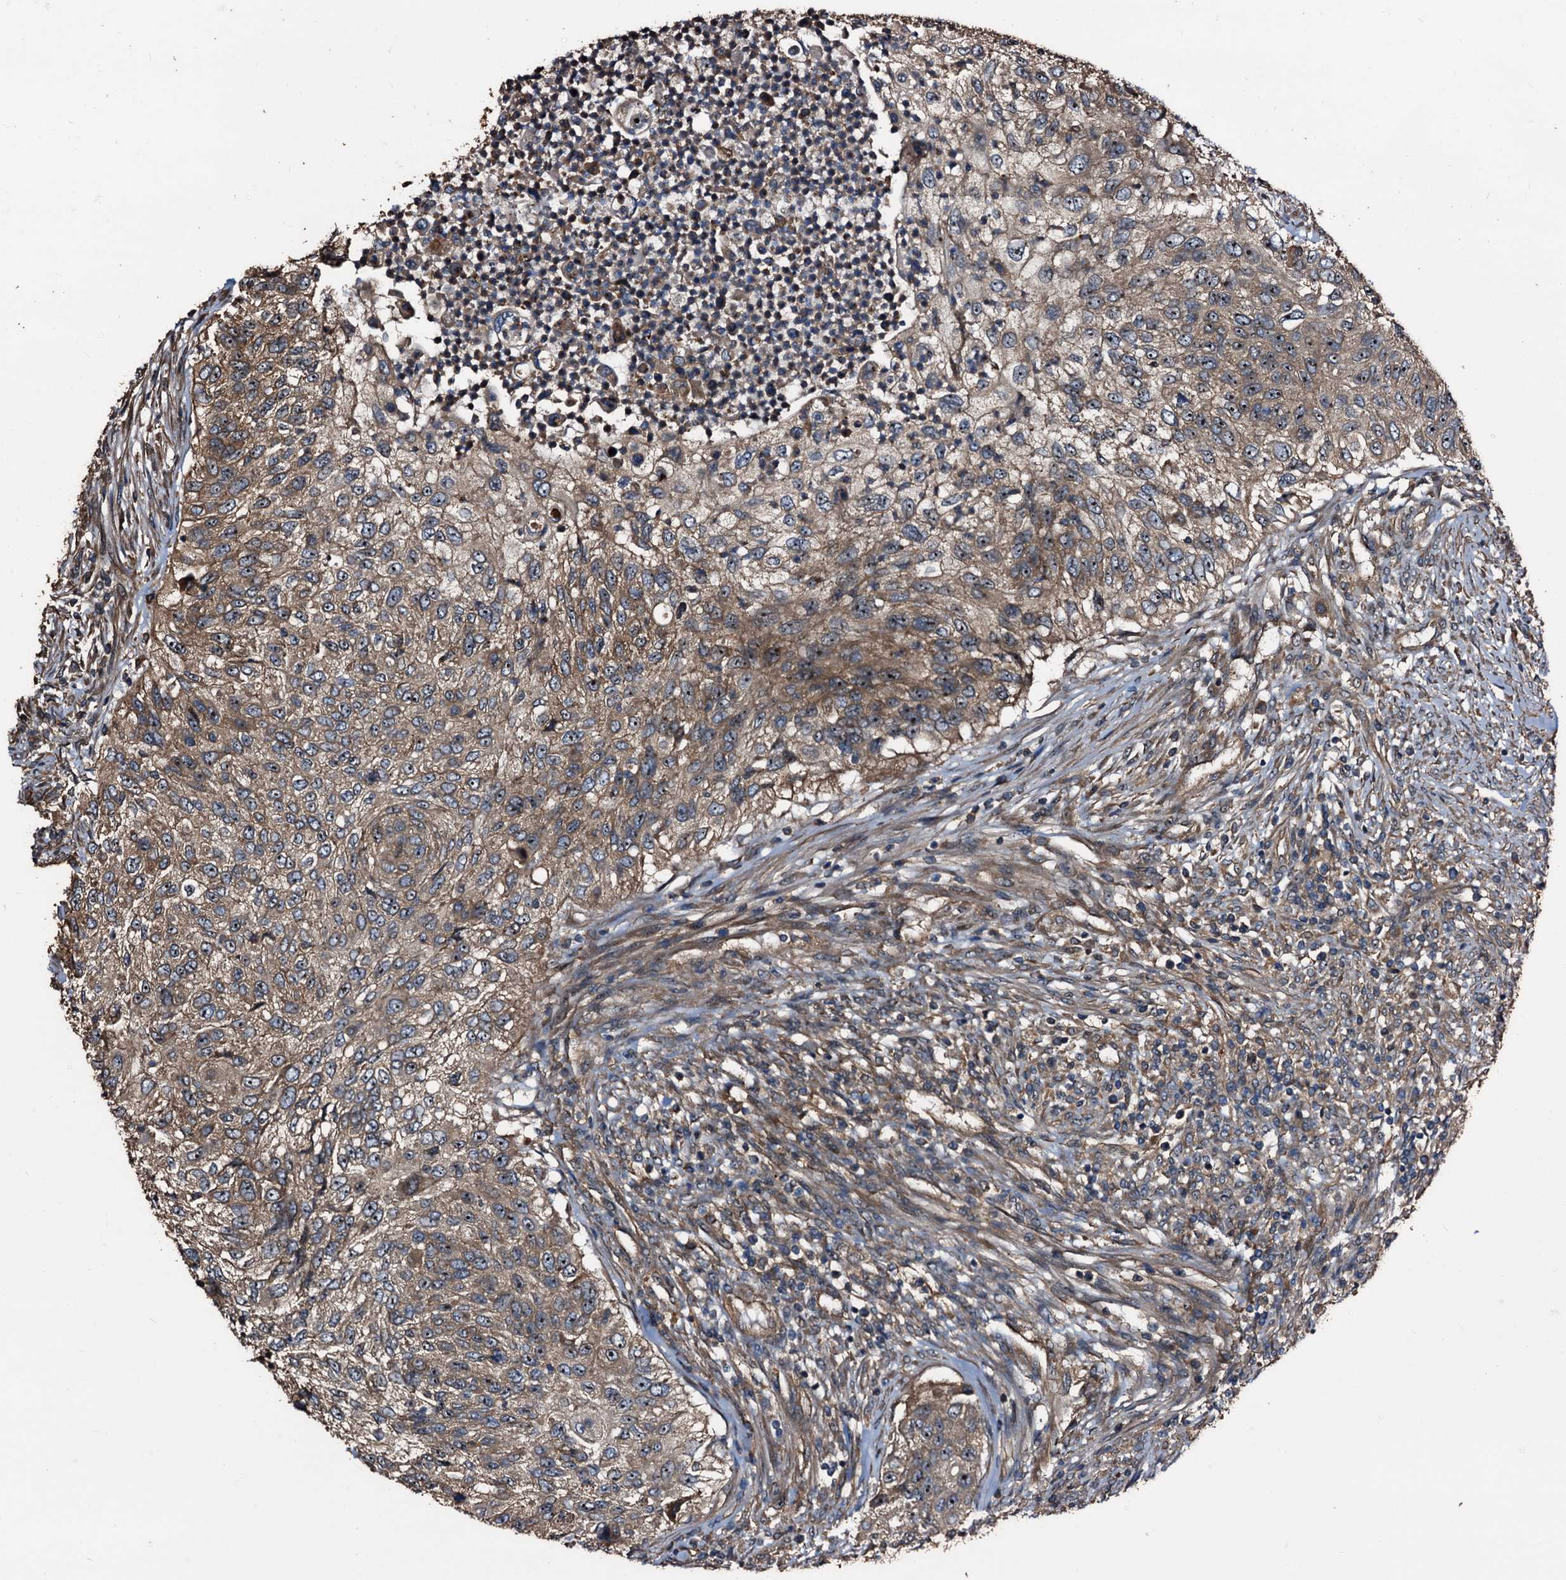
{"staining": {"intensity": "moderate", "quantity": "25%-75%", "location": "cytoplasmic/membranous"}, "tissue": "urothelial cancer", "cell_type": "Tumor cells", "image_type": "cancer", "snomed": [{"axis": "morphology", "description": "Urothelial carcinoma, High grade"}, {"axis": "topography", "description": "Urinary bladder"}], "caption": "Protein staining by IHC demonstrates moderate cytoplasmic/membranous expression in approximately 25%-75% of tumor cells in urothelial cancer.", "gene": "PEX5", "patient": {"sex": "female", "age": 60}}